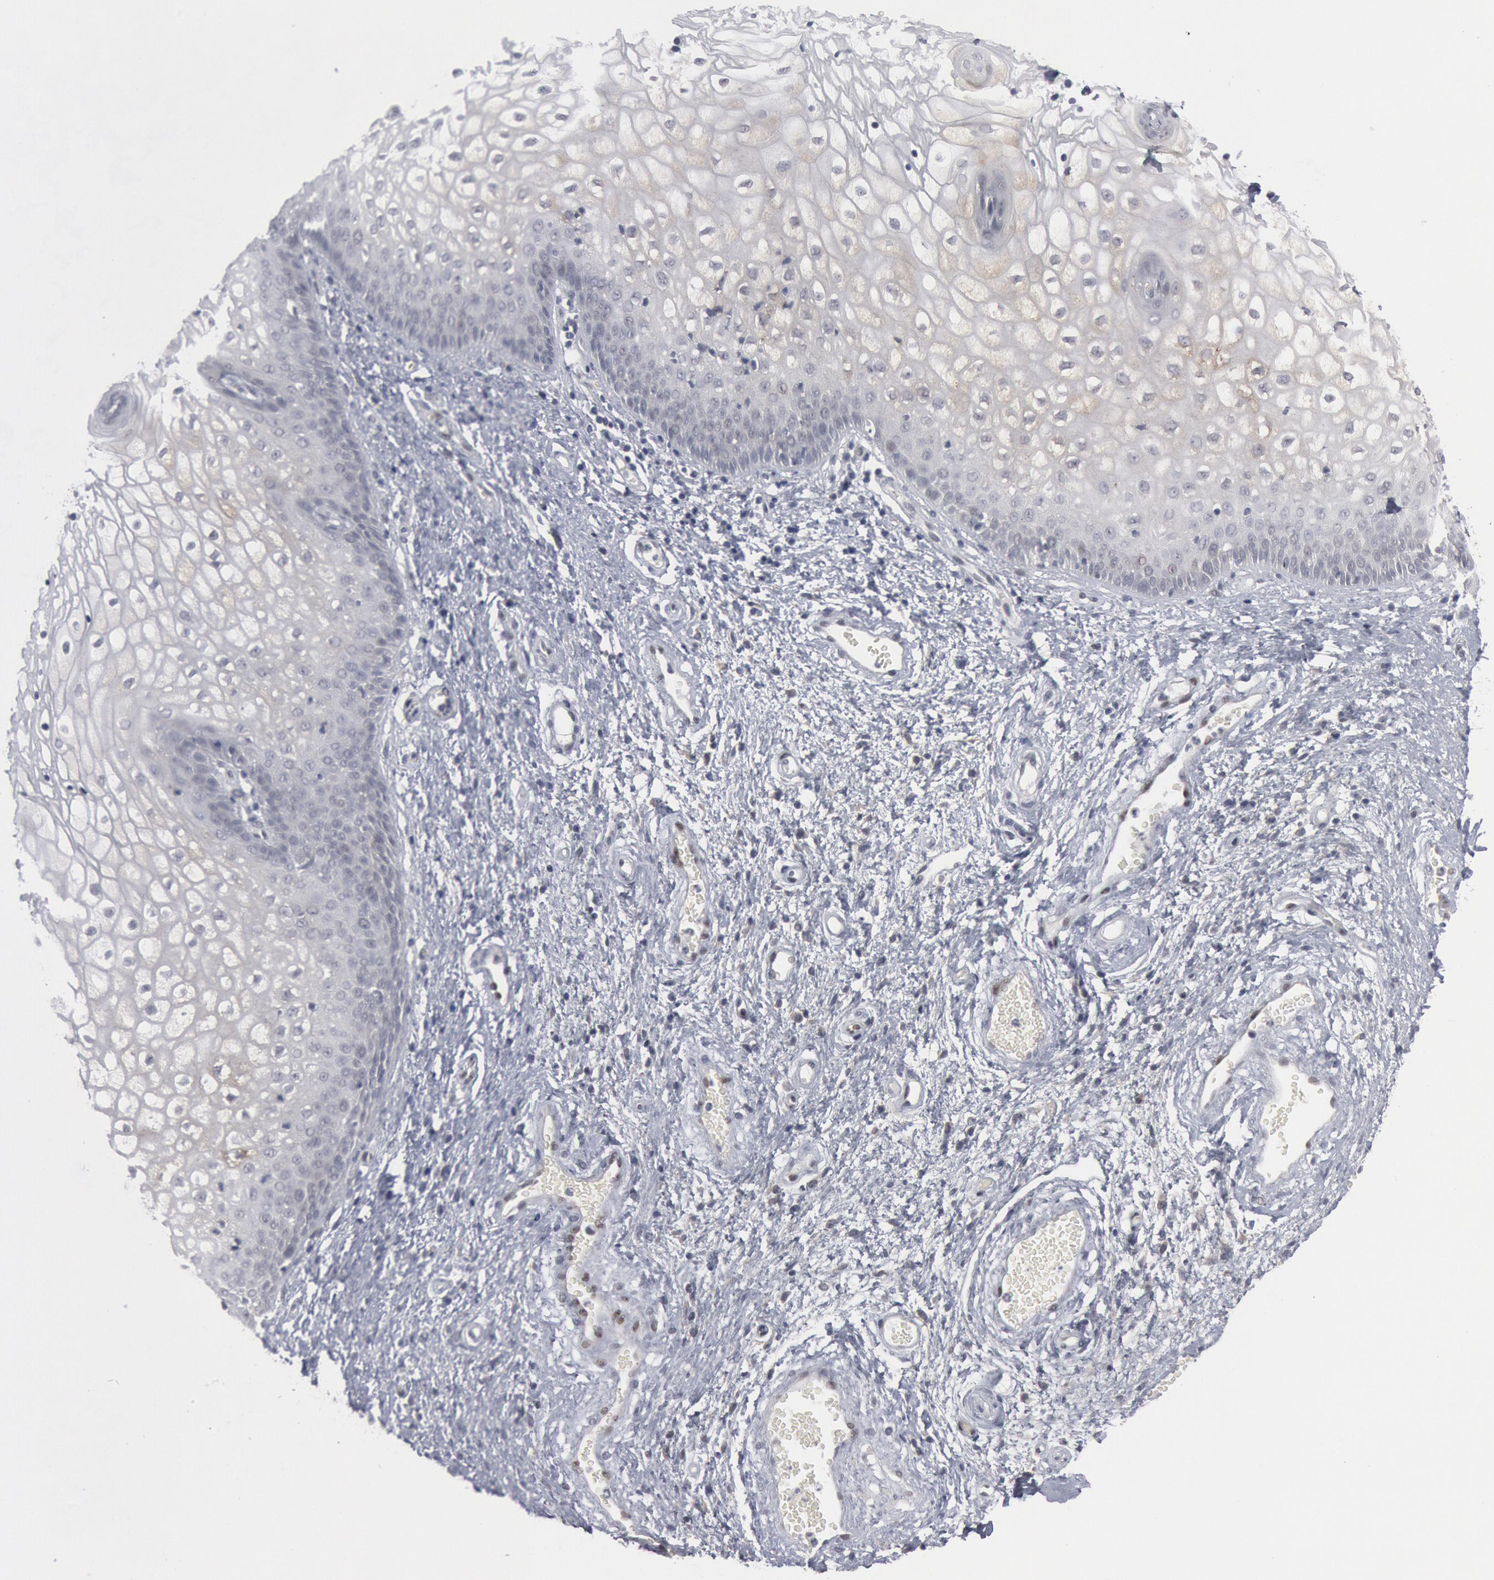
{"staining": {"intensity": "negative", "quantity": "none", "location": "none"}, "tissue": "vagina", "cell_type": "Squamous epithelial cells", "image_type": "normal", "snomed": [{"axis": "morphology", "description": "Normal tissue, NOS"}, {"axis": "topography", "description": "Vagina"}], "caption": "Immunohistochemical staining of normal vagina reveals no significant staining in squamous epithelial cells.", "gene": "FOXO1", "patient": {"sex": "female", "age": 34}}